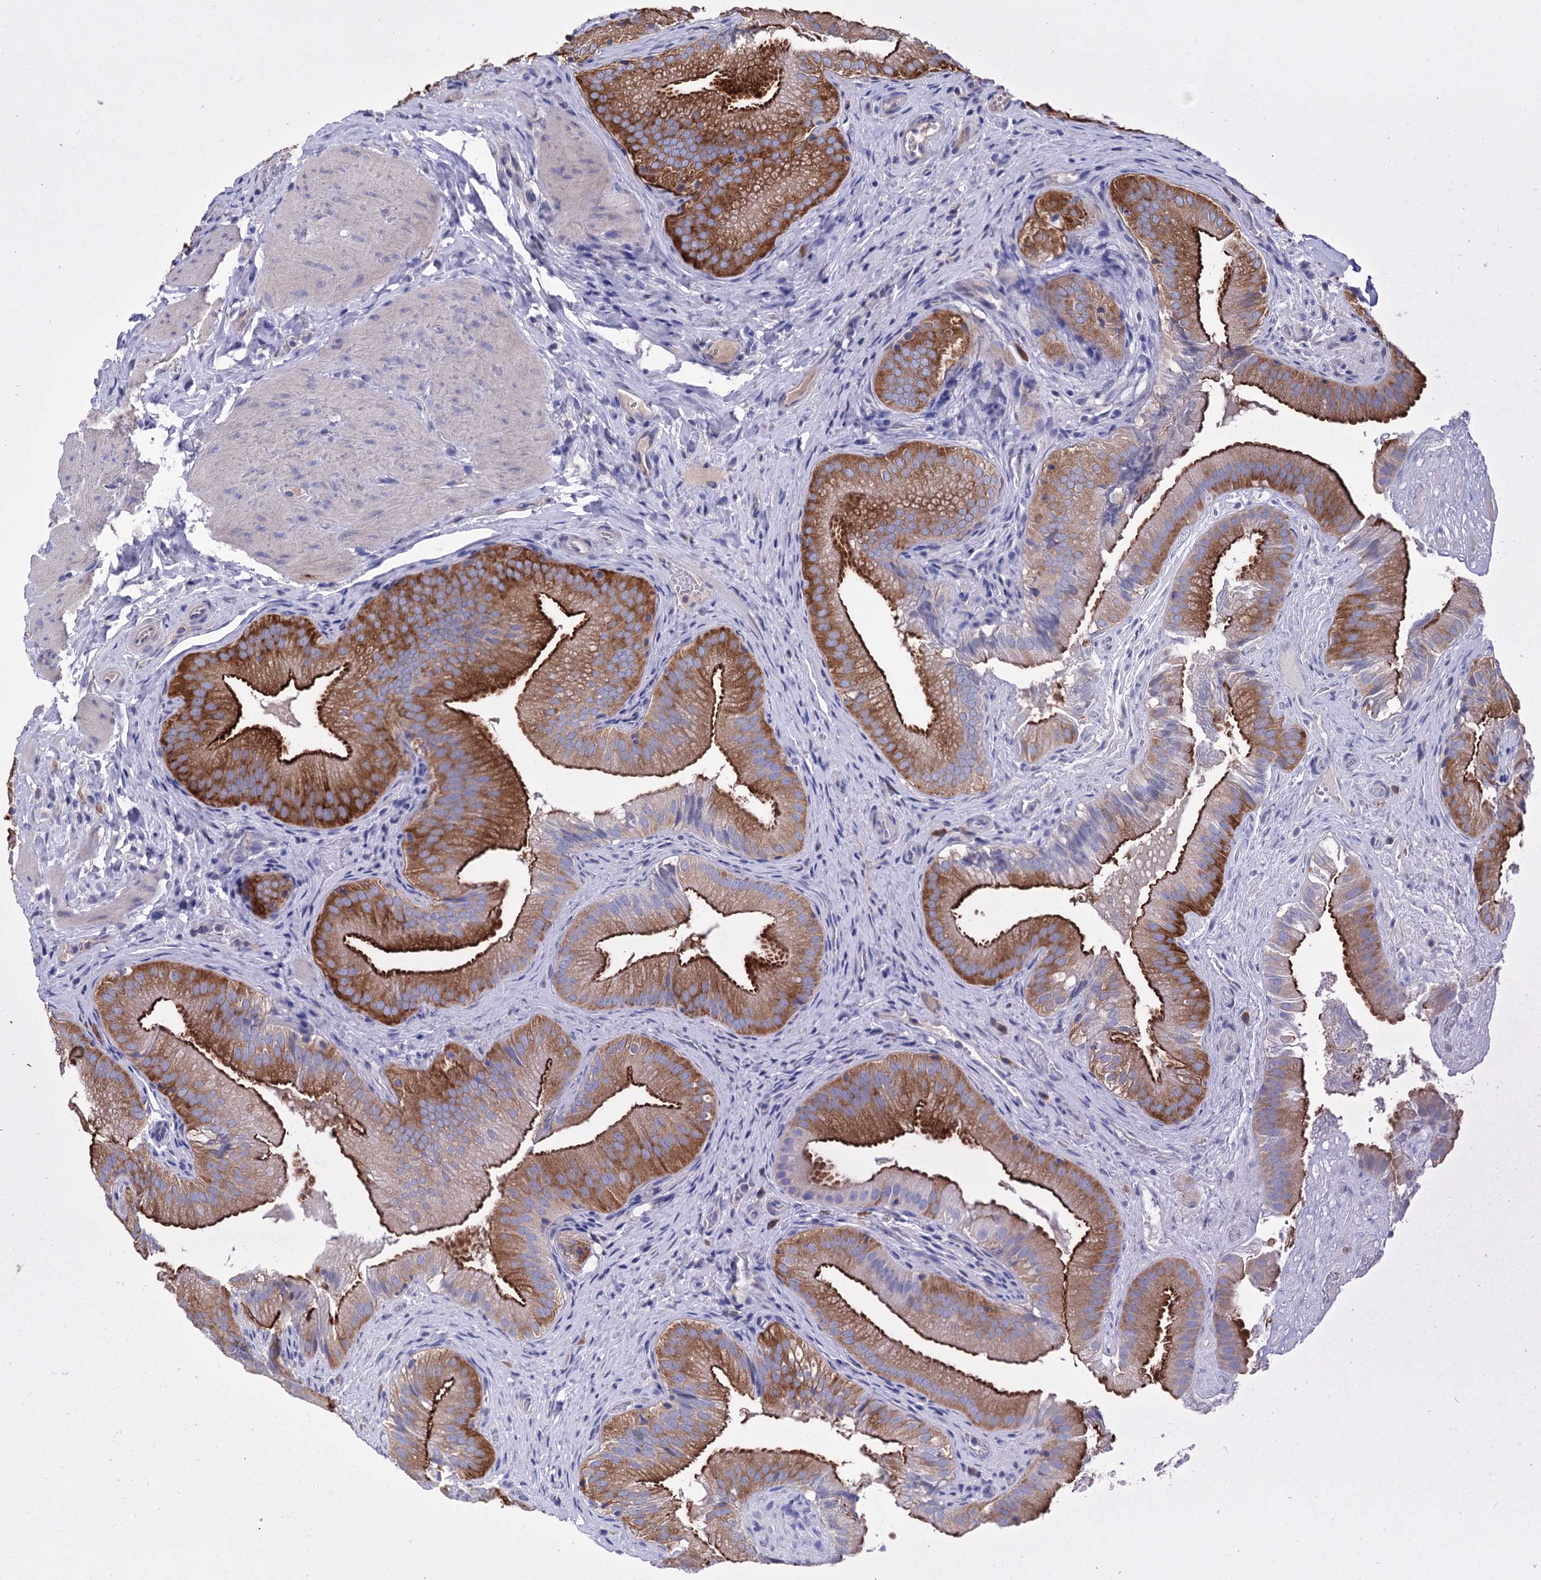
{"staining": {"intensity": "strong", "quantity": ">75%", "location": "cytoplasmic/membranous"}, "tissue": "gallbladder", "cell_type": "Glandular cells", "image_type": "normal", "snomed": [{"axis": "morphology", "description": "Normal tissue, NOS"}, {"axis": "topography", "description": "Gallbladder"}], "caption": "Strong cytoplasmic/membranous positivity is appreciated in approximately >75% of glandular cells in benign gallbladder.", "gene": "BBS4", "patient": {"sex": "female", "age": 30}}